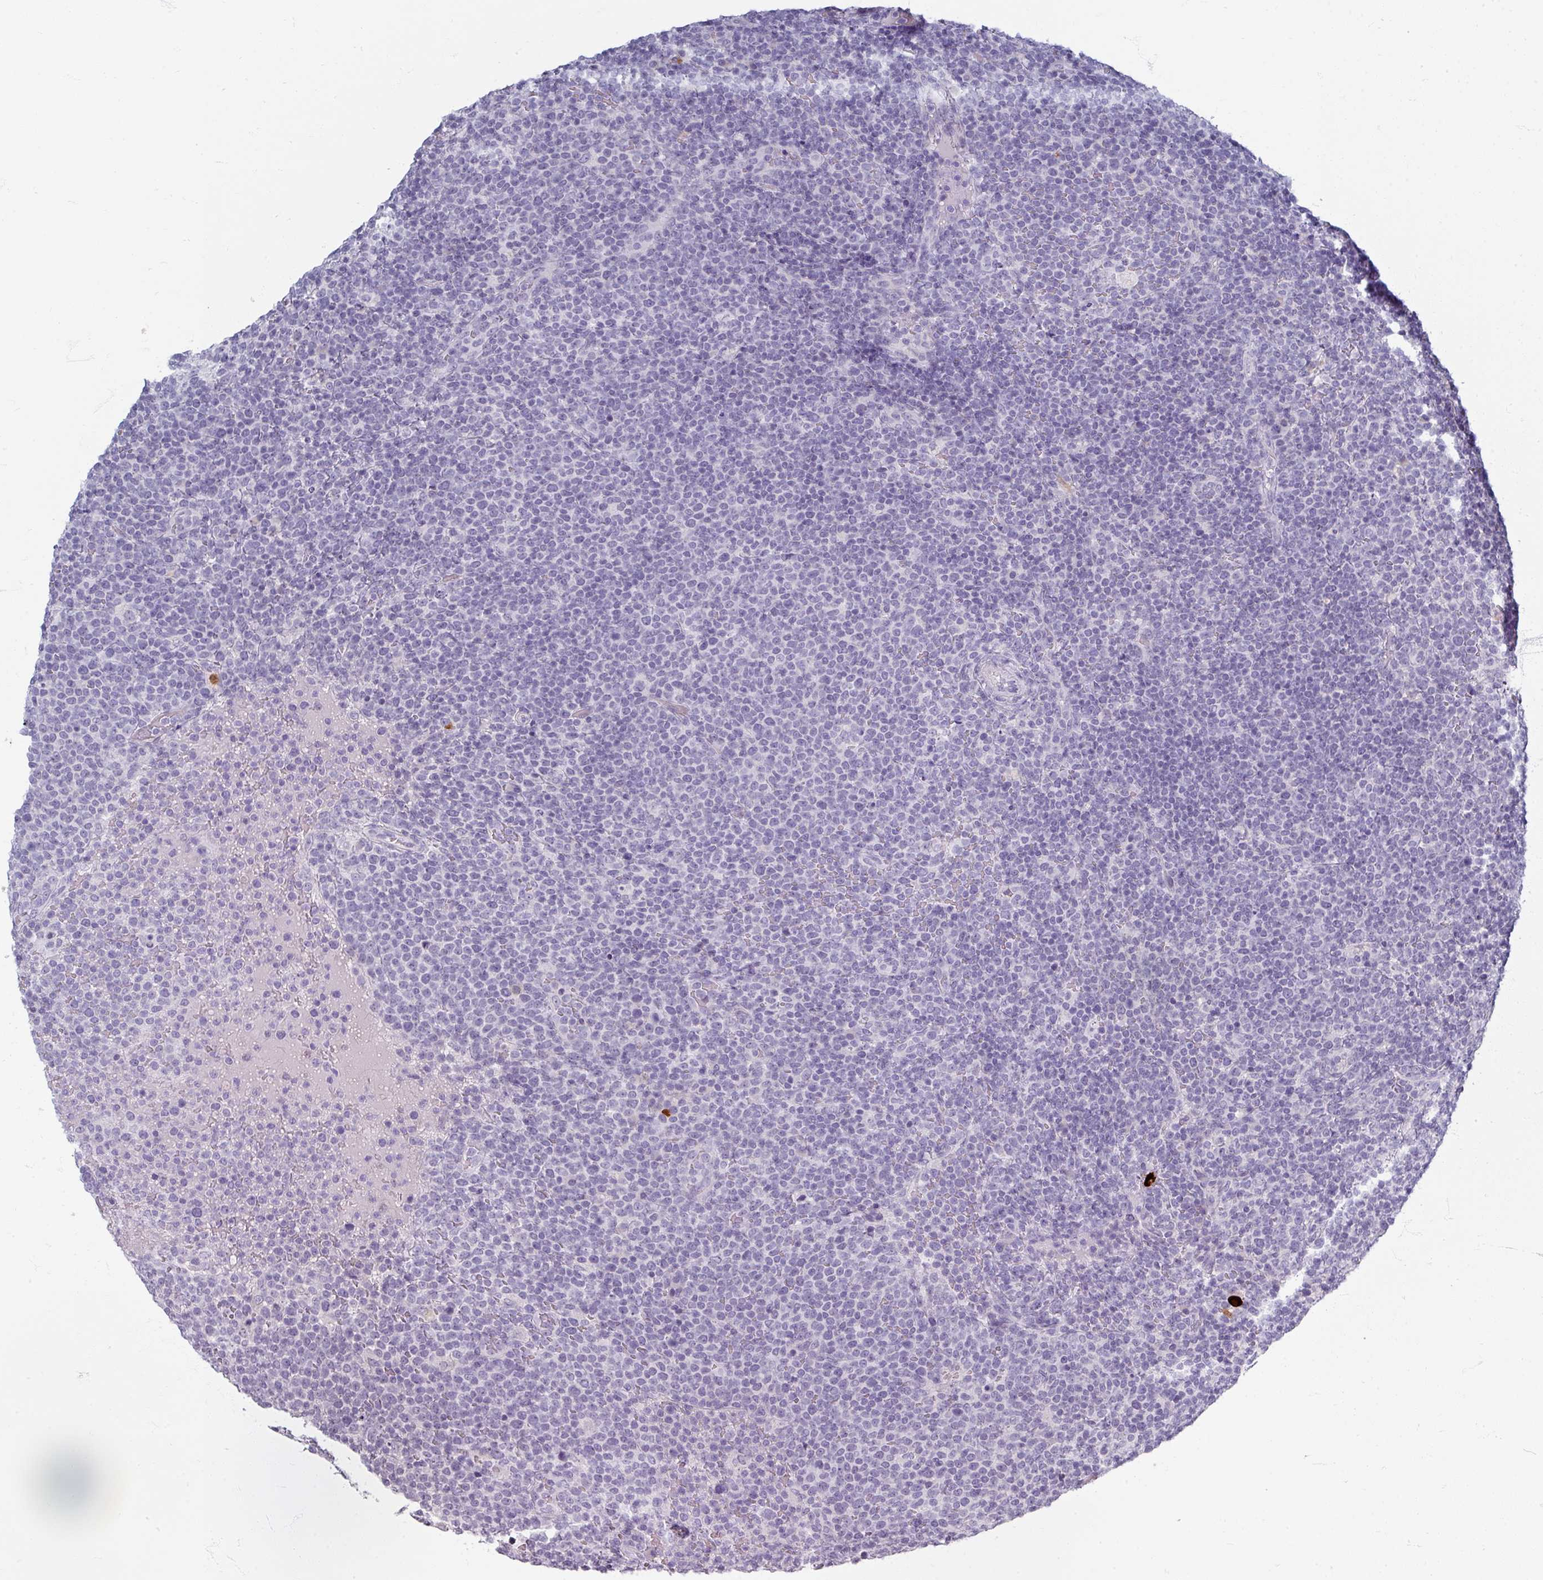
{"staining": {"intensity": "negative", "quantity": "none", "location": "none"}, "tissue": "lymphoma", "cell_type": "Tumor cells", "image_type": "cancer", "snomed": [{"axis": "morphology", "description": "Malignant lymphoma, non-Hodgkin's type, High grade"}, {"axis": "topography", "description": "Lymph node"}], "caption": "There is no significant positivity in tumor cells of high-grade malignant lymphoma, non-Hodgkin's type.", "gene": "ZNF878", "patient": {"sex": "male", "age": 61}}